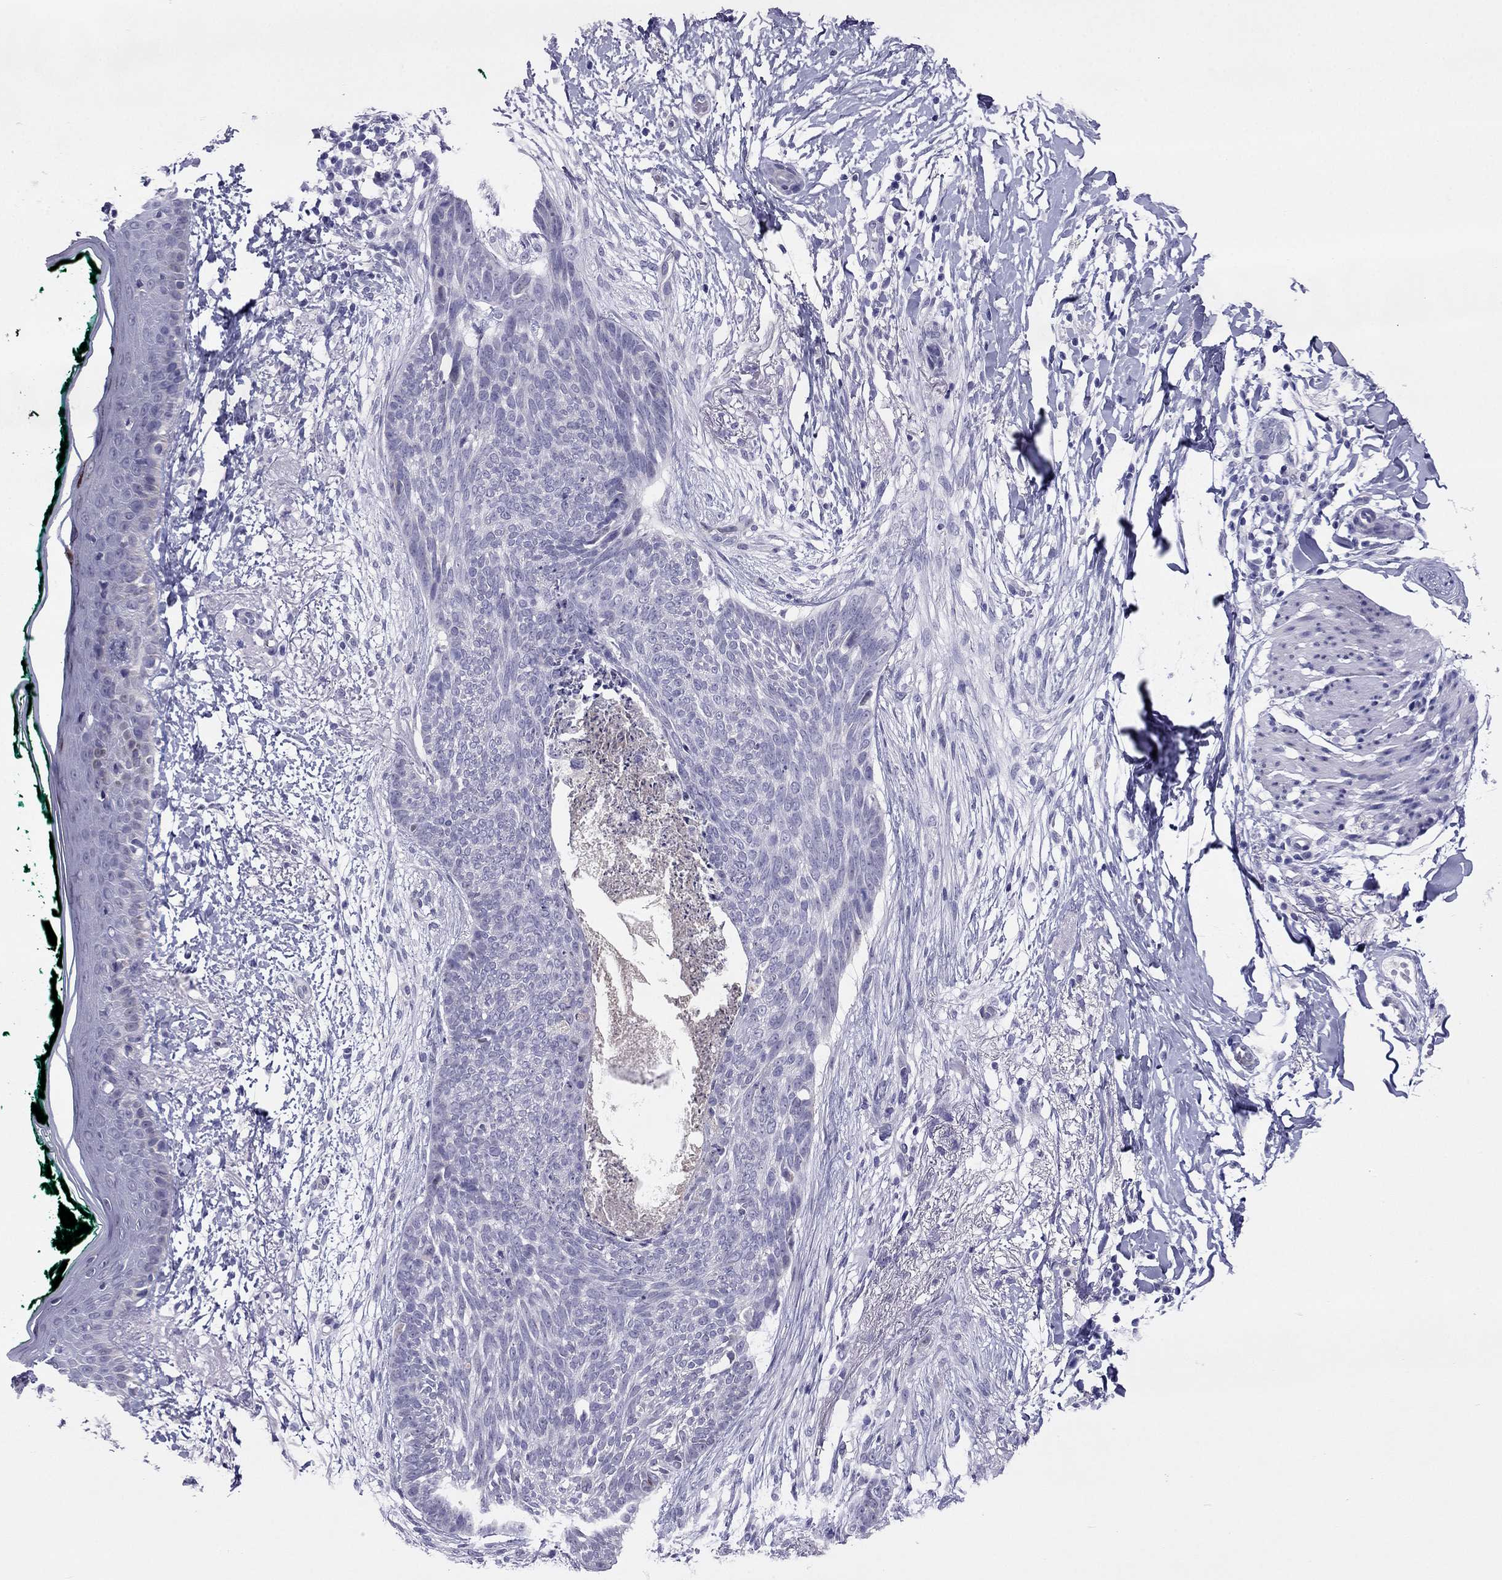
{"staining": {"intensity": "negative", "quantity": "none", "location": "none"}, "tissue": "skin cancer", "cell_type": "Tumor cells", "image_type": "cancer", "snomed": [{"axis": "morphology", "description": "Normal tissue, NOS"}, {"axis": "morphology", "description": "Basal cell carcinoma"}, {"axis": "topography", "description": "Skin"}], "caption": "Protein analysis of skin basal cell carcinoma reveals no significant positivity in tumor cells.", "gene": "CROCC2", "patient": {"sex": "male", "age": 84}}